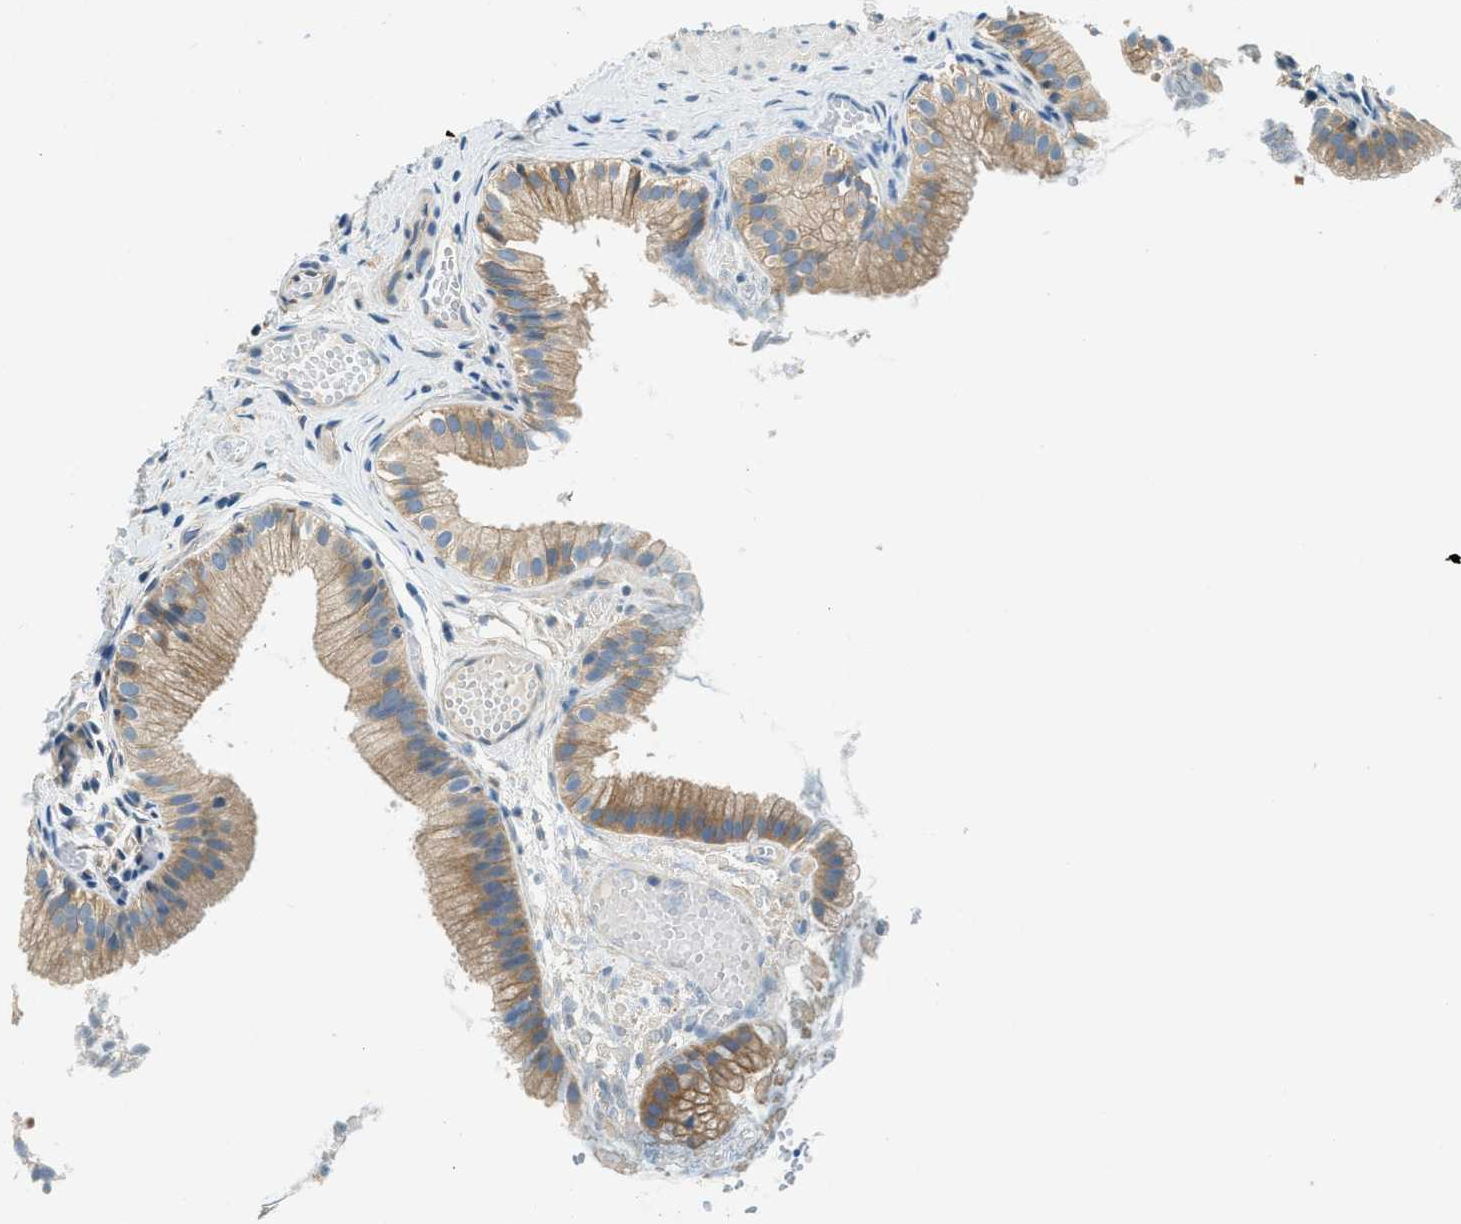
{"staining": {"intensity": "weak", "quantity": "25%-75%", "location": "cytoplasmic/membranous"}, "tissue": "gallbladder", "cell_type": "Glandular cells", "image_type": "normal", "snomed": [{"axis": "morphology", "description": "Normal tissue, NOS"}, {"axis": "topography", "description": "Gallbladder"}], "caption": "A brown stain labels weak cytoplasmic/membranous staining of a protein in glandular cells of normal gallbladder. (DAB IHC, brown staining for protein, blue staining for nuclei).", "gene": "ZNF367", "patient": {"sex": "female", "age": 26}}